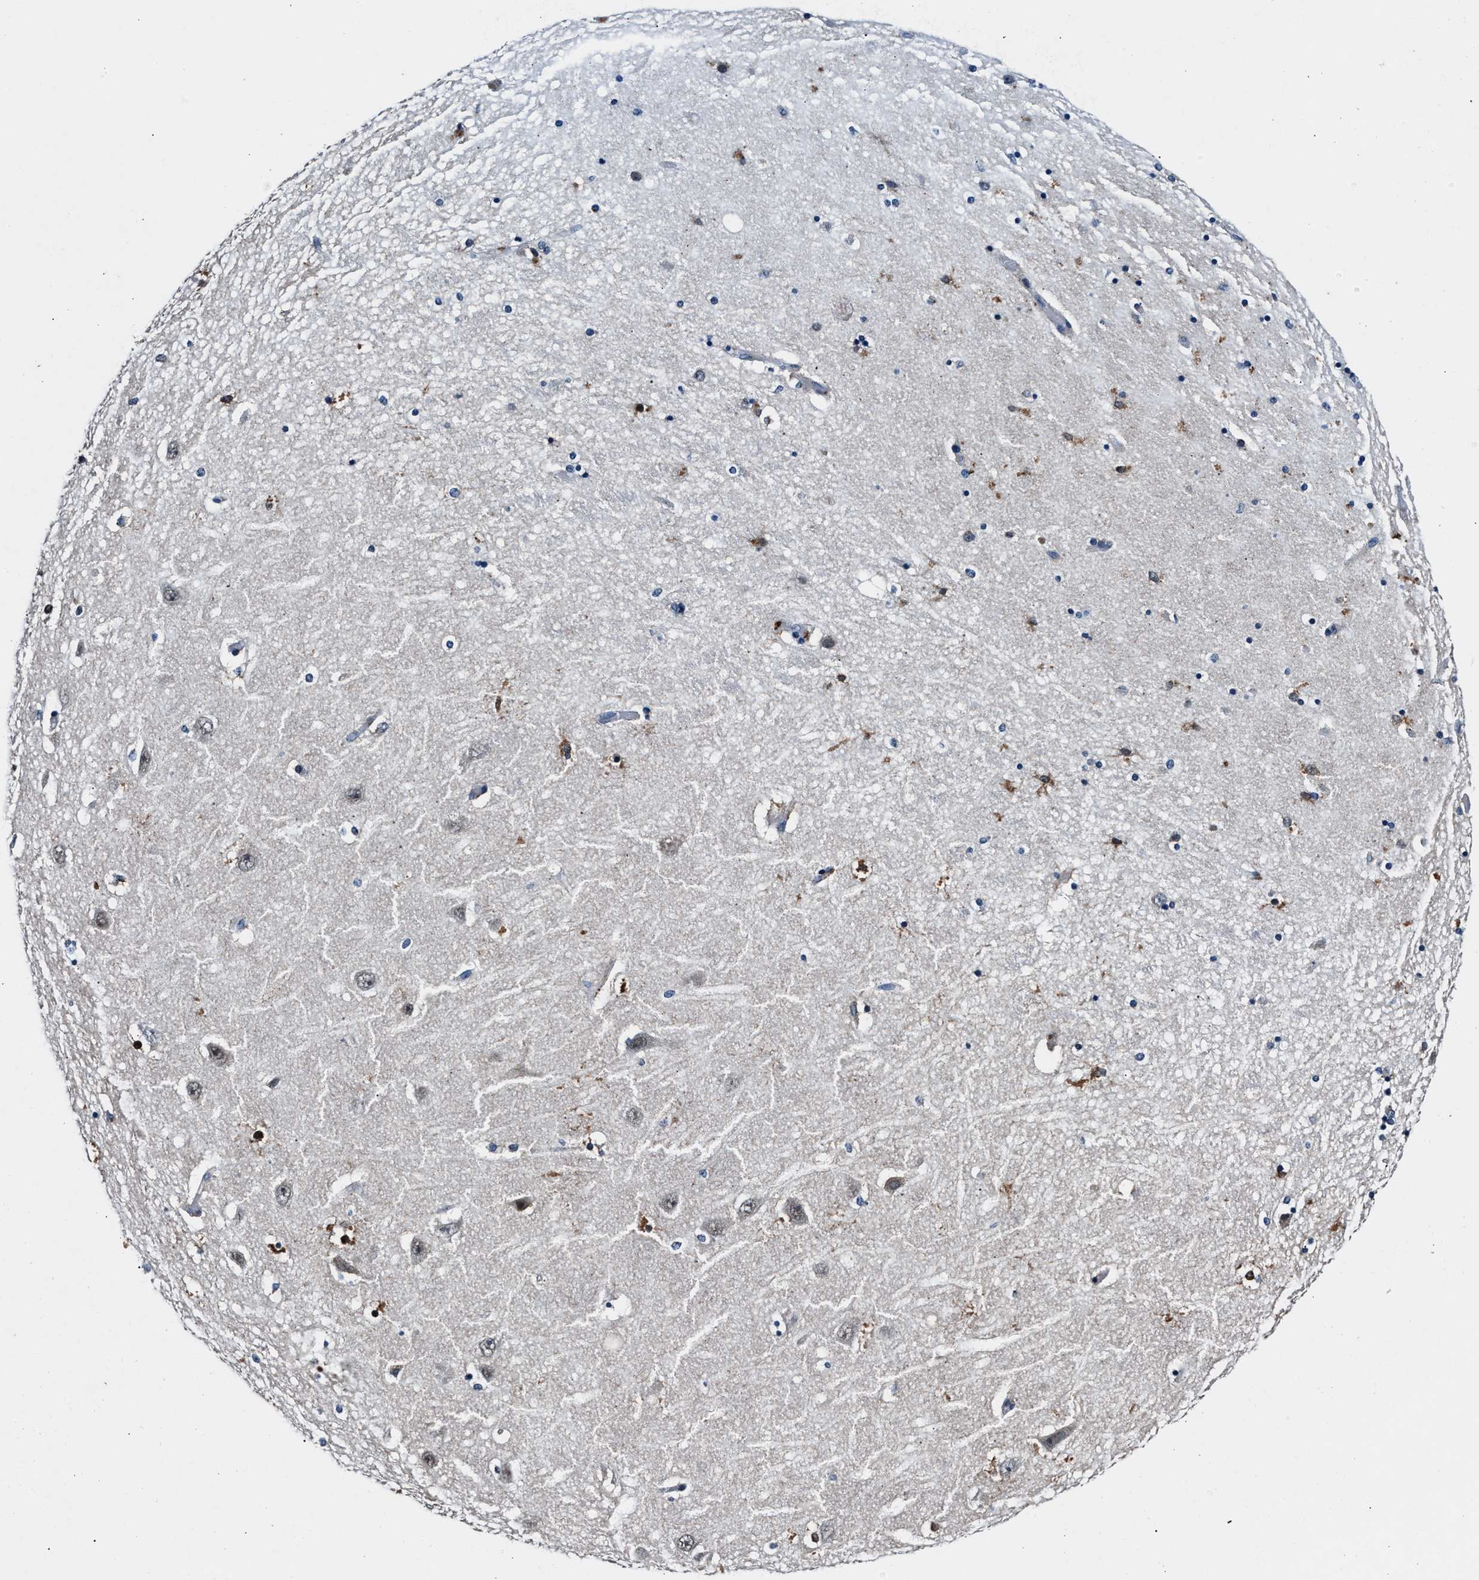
{"staining": {"intensity": "moderate", "quantity": "<25%", "location": "cytoplasmic/membranous"}, "tissue": "hippocampus", "cell_type": "Glial cells", "image_type": "normal", "snomed": [{"axis": "morphology", "description": "Normal tissue, NOS"}, {"axis": "topography", "description": "Hippocampus"}], "caption": "Brown immunohistochemical staining in unremarkable hippocampus displays moderate cytoplasmic/membranous expression in about <25% of glial cells.", "gene": "DENND6B", "patient": {"sex": "female", "age": 54}}